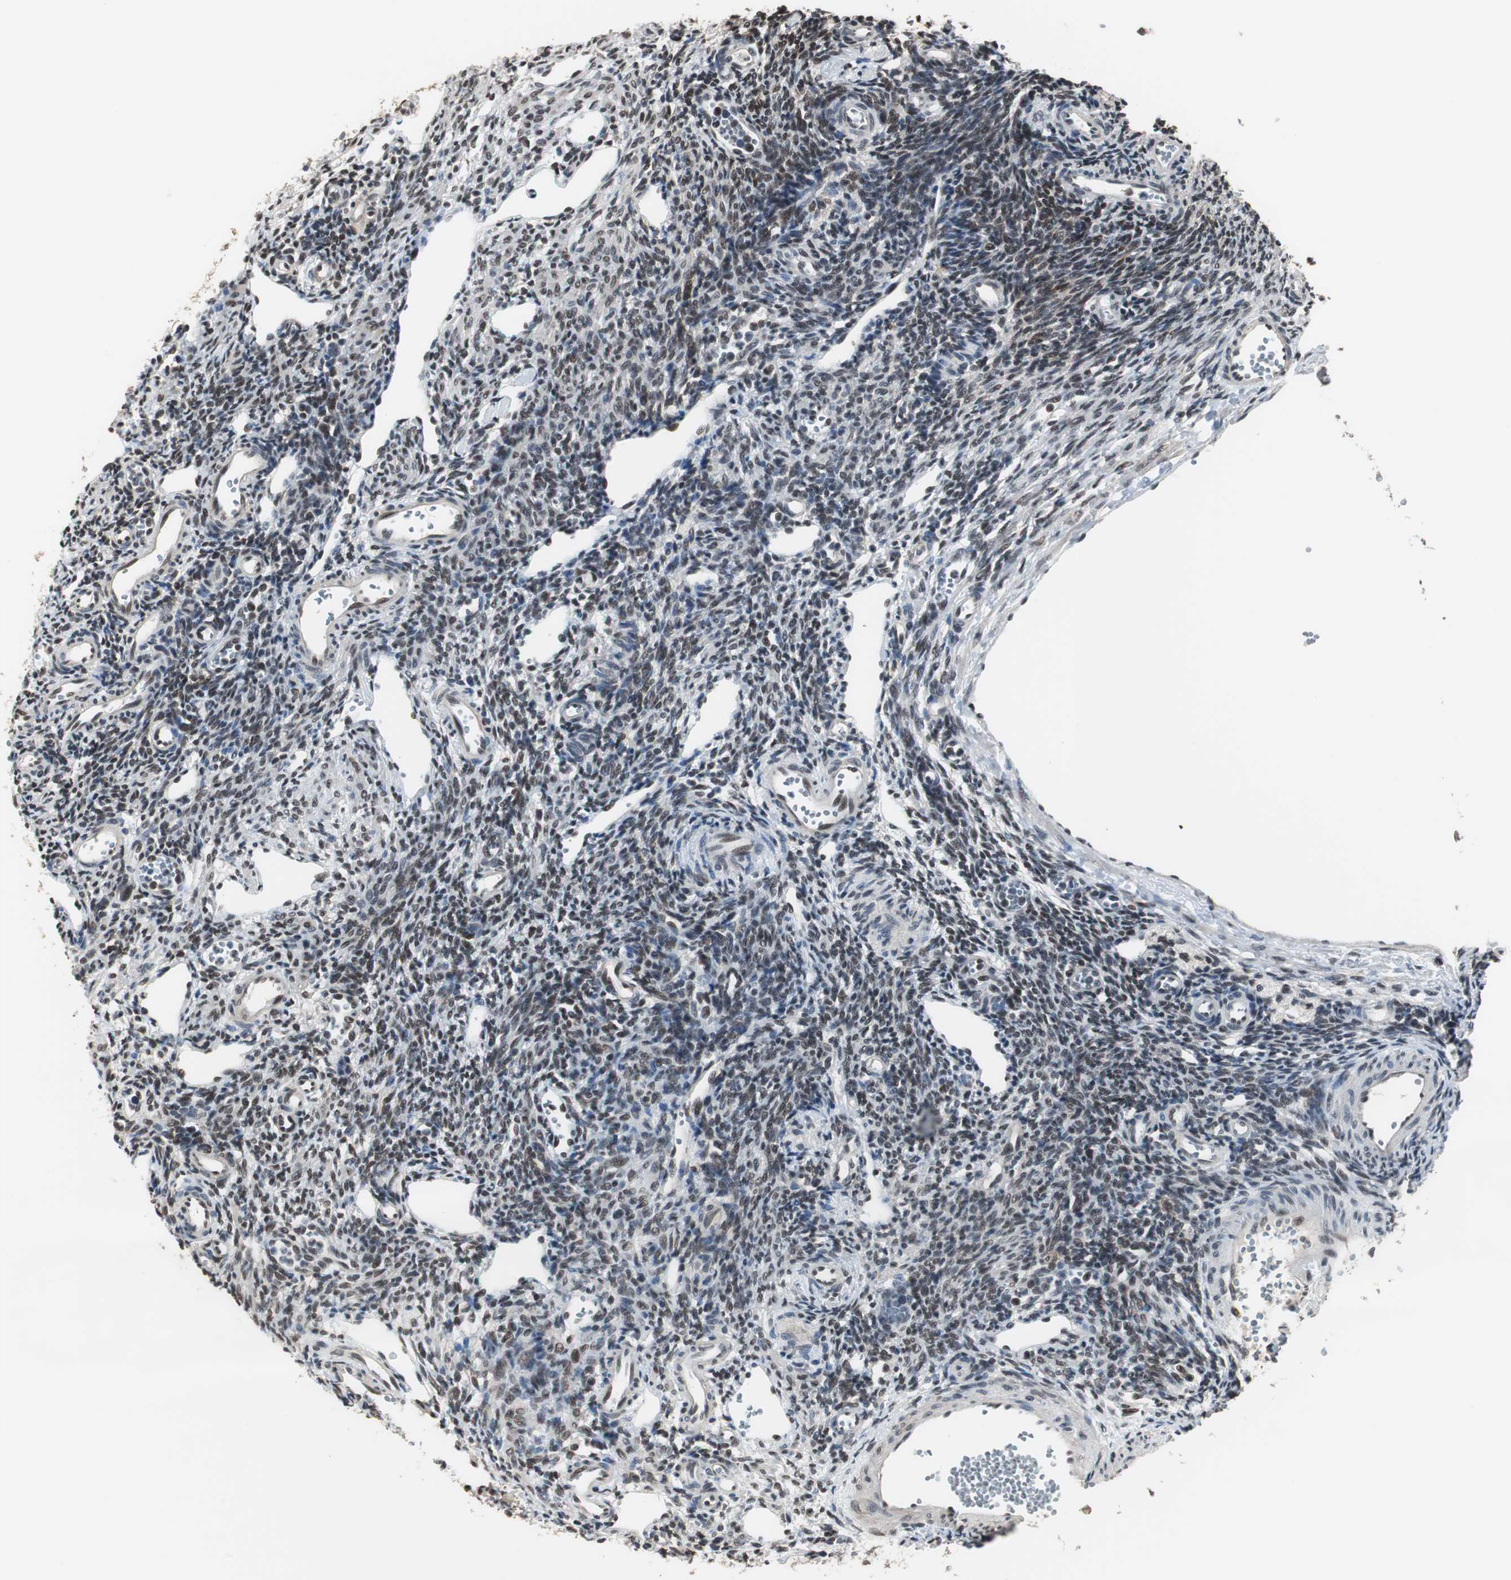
{"staining": {"intensity": "moderate", "quantity": ">75%", "location": "nuclear"}, "tissue": "ovary", "cell_type": "Ovarian stroma cells", "image_type": "normal", "snomed": [{"axis": "morphology", "description": "Normal tissue, NOS"}, {"axis": "topography", "description": "Ovary"}], "caption": "Ovary stained with a brown dye displays moderate nuclear positive expression in approximately >75% of ovarian stroma cells.", "gene": "MKX", "patient": {"sex": "female", "age": 33}}